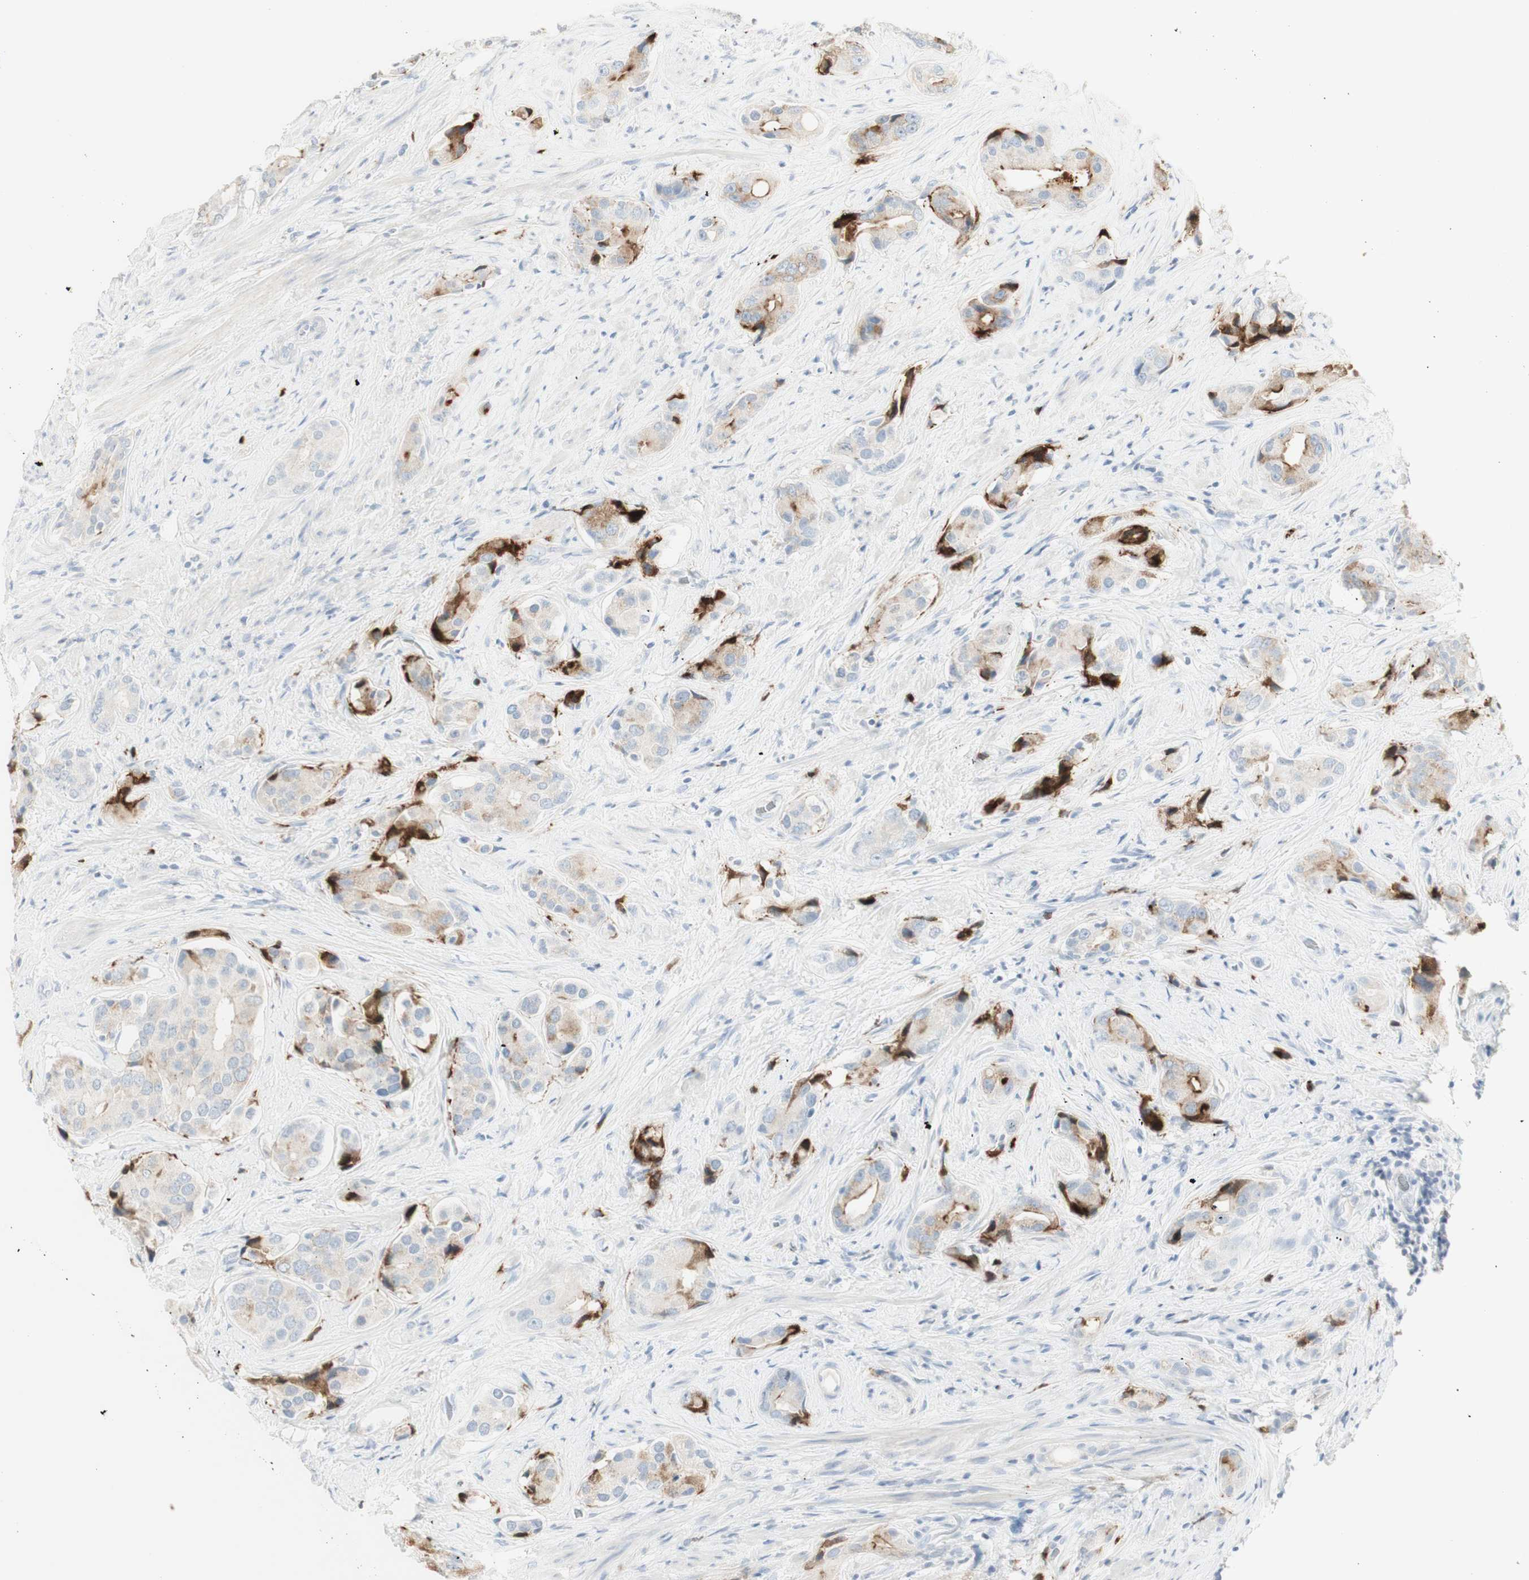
{"staining": {"intensity": "moderate", "quantity": "25%-75%", "location": "cytoplasmic/membranous"}, "tissue": "prostate cancer", "cell_type": "Tumor cells", "image_type": "cancer", "snomed": [{"axis": "morphology", "description": "Adenocarcinoma, High grade"}, {"axis": "topography", "description": "Prostate"}], "caption": "Immunohistochemistry of human prostate cancer demonstrates medium levels of moderate cytoplasmic/membranous positivity in approximately 25%-75% of tumor cells.", "gene": "MDK", "patient": {"sex": "male", "age": 71}}